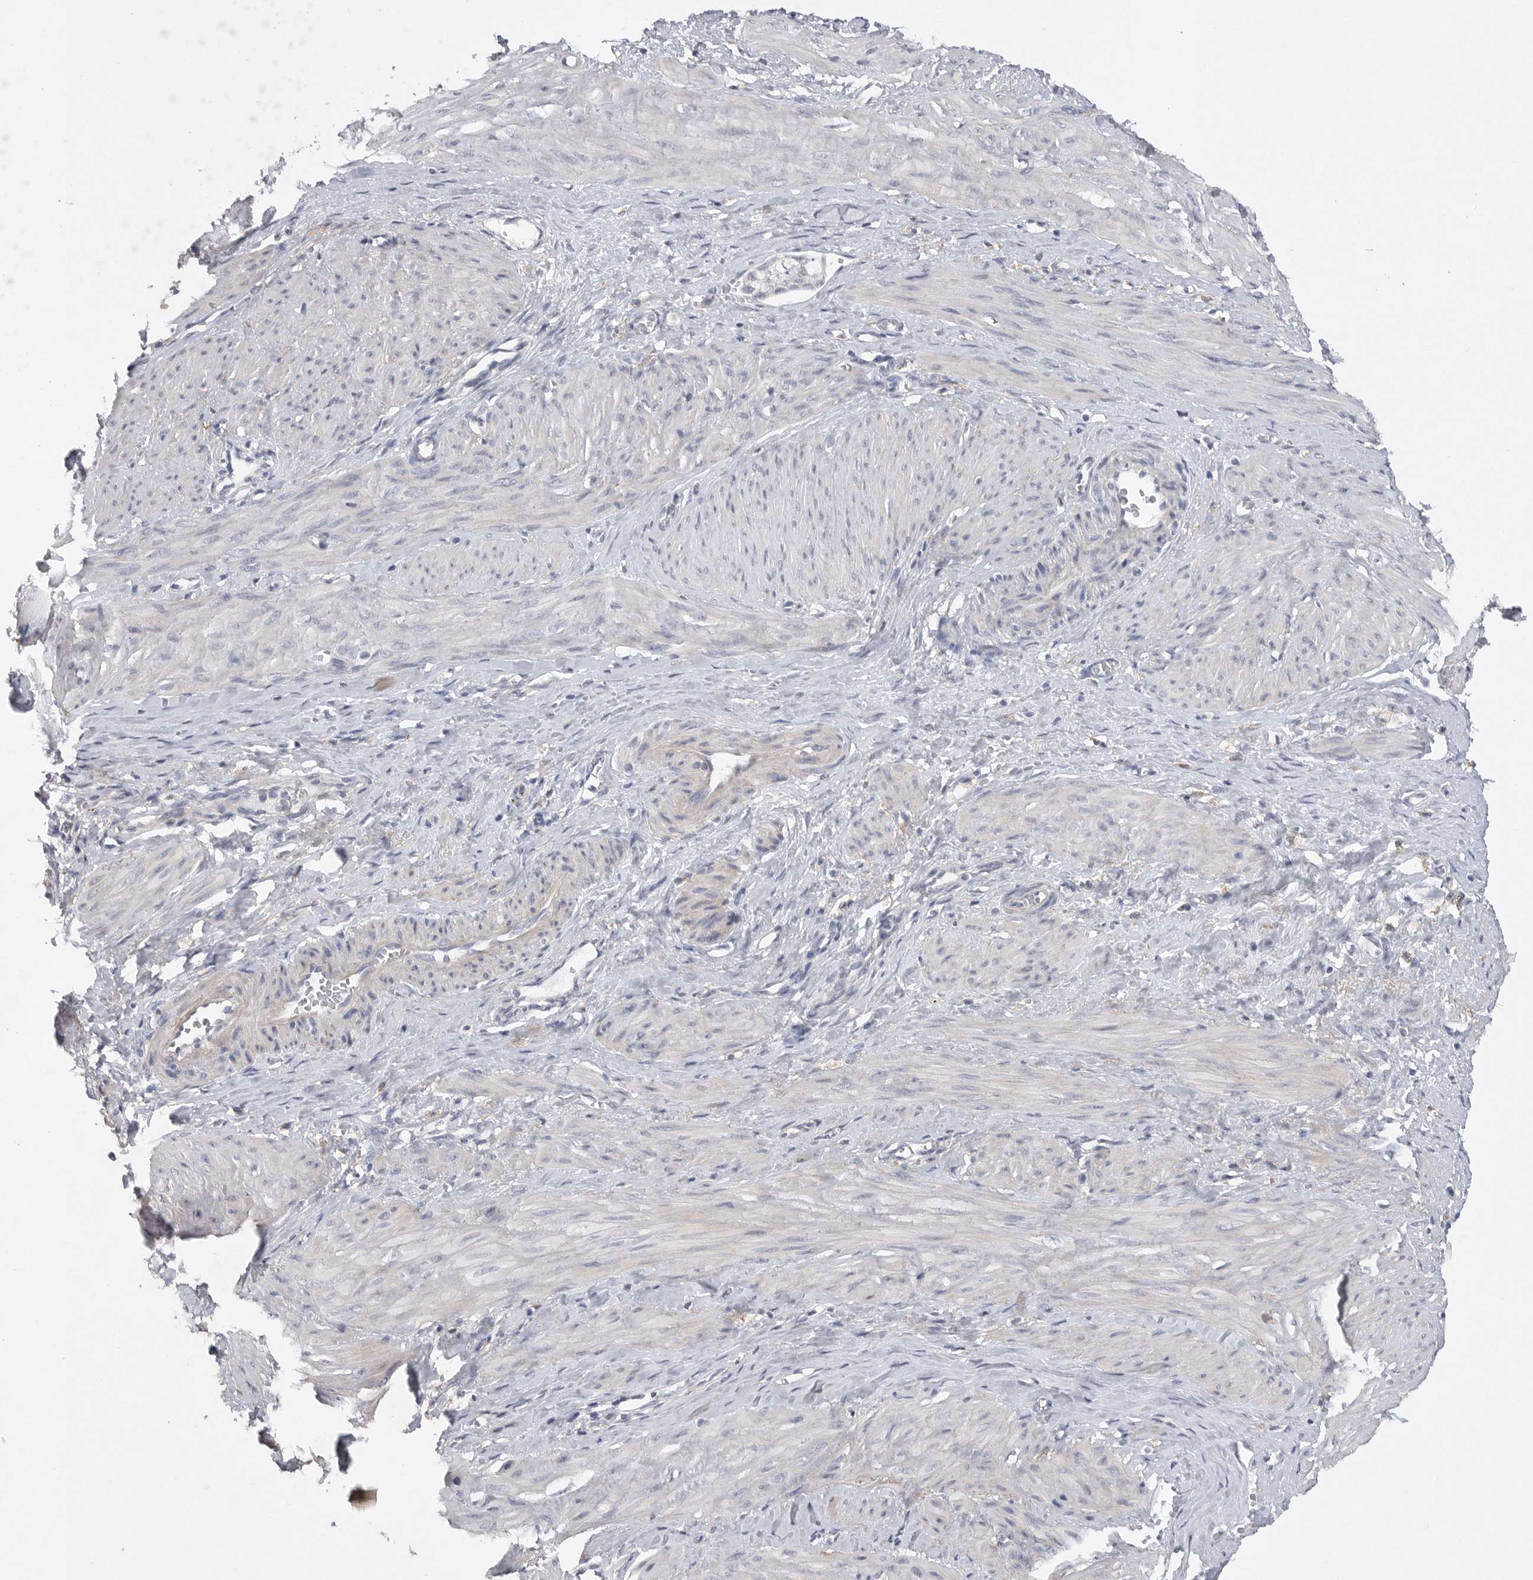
{"staining": {"intensity": "weak", "quantity": "25%-75%", "location": "cytoplasmic/membranous"}, "tissue": "smooth muscle", "cell_type": "Smooth muscle cells", "image_type": "normal", "snomed": [{"axis": "morphology", "description": "Normal tissue, NOS"}, {"axis": "topography", "description": "Endometrium"}], "caption": "Brown immunohistochemical staining in unremarkable smooth muscle exhibits weak cytoplasmic/membranous staining in approximately 25%-75% of smooth muscle cells. Nuclei are stained in blue.", "gene": "EDEM3", "patient": {"sex": "female", "age": 33}}